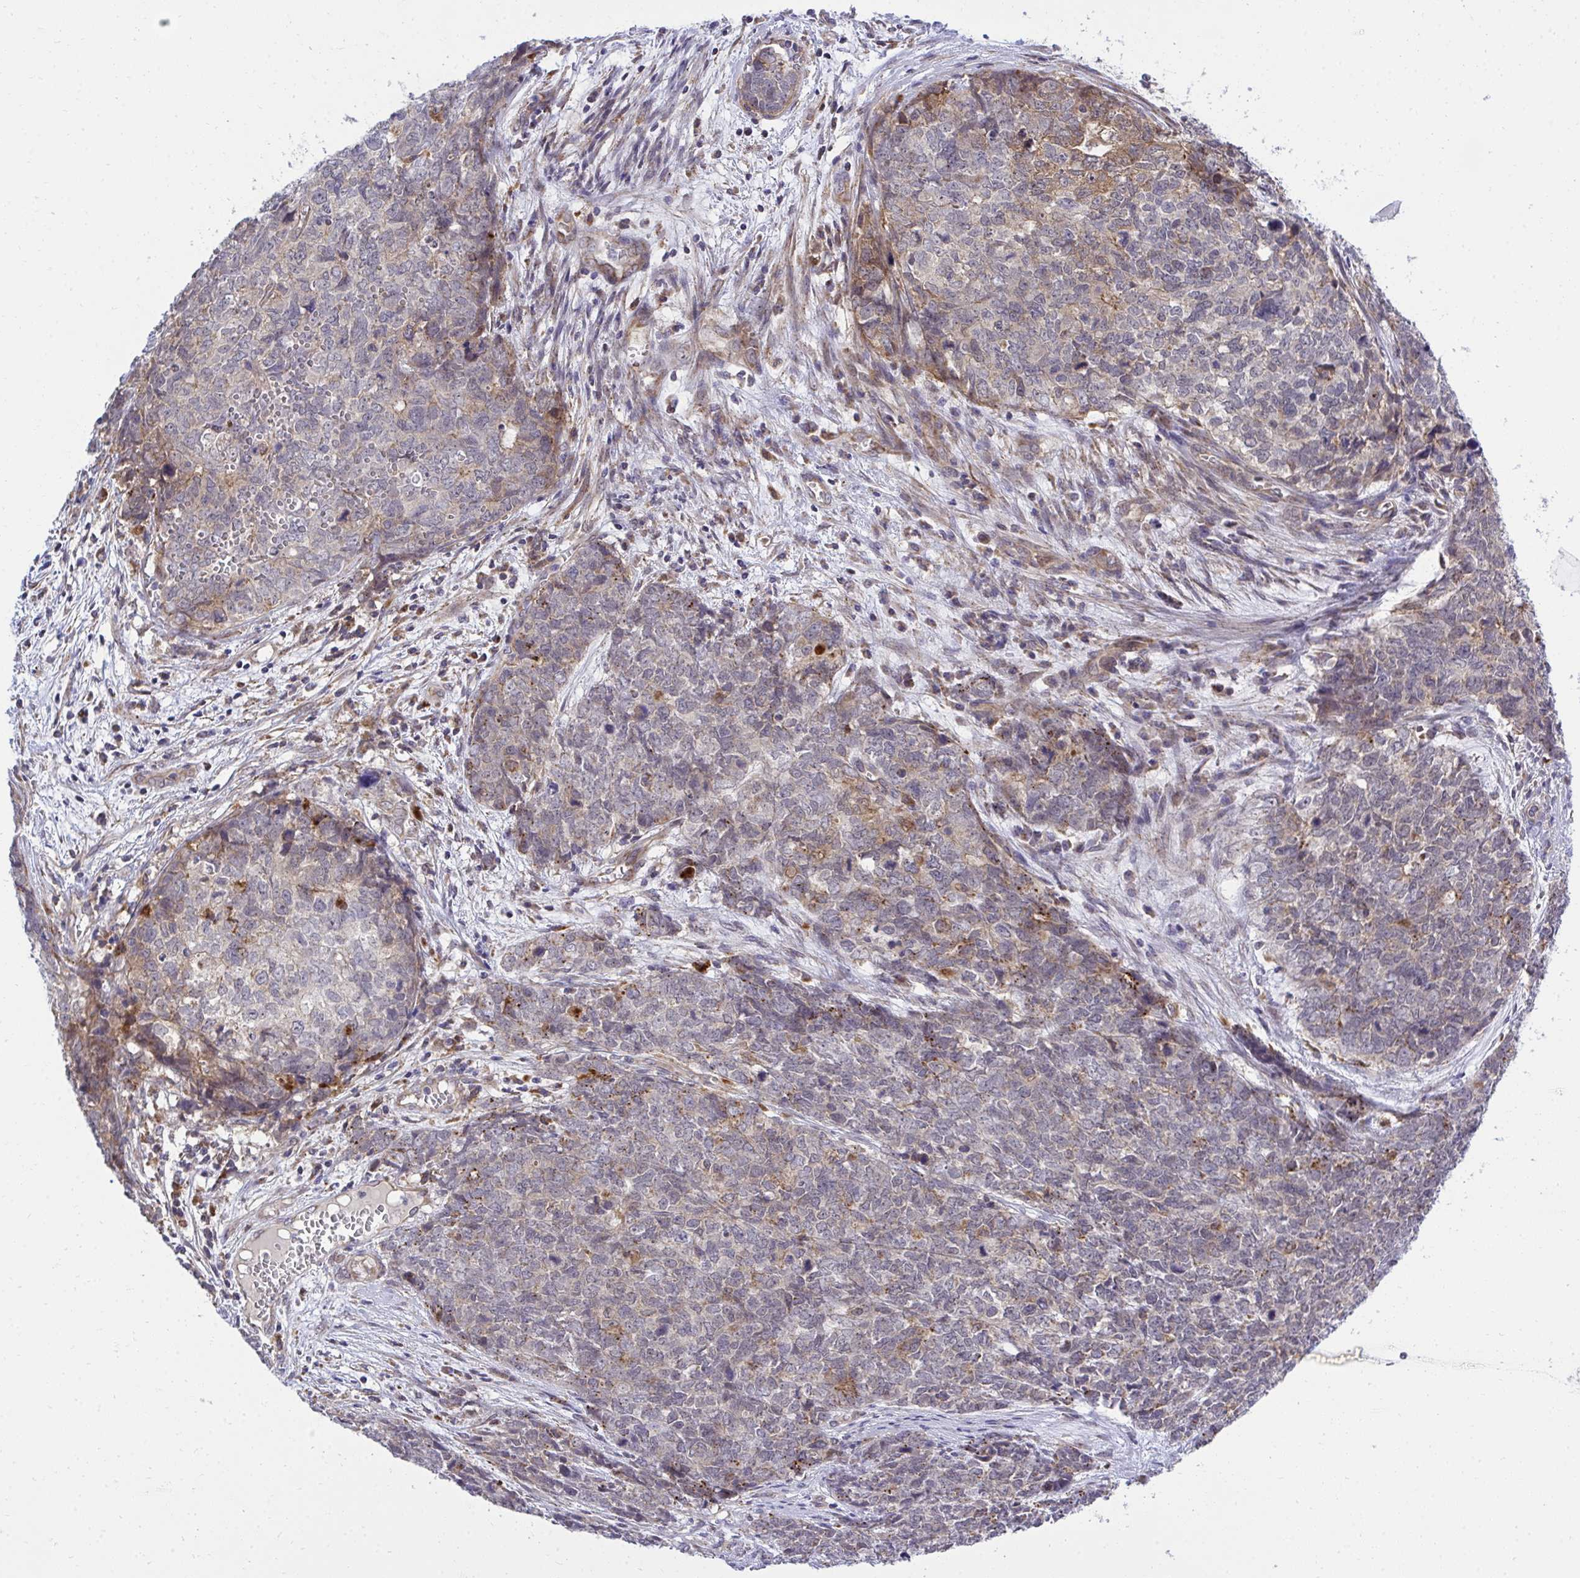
{"staining": {"intensity": "weak", "quantity": "<25%", "location": "cytoplasmic/membranous"}, "tissue": "cervical cancer", "cell_type": "Tumor cells", "image_type": "cancer", "snomed": [{"axis": "morphology", "description": "Adenocarcinoma, NOS"}, {"axis": "topography", "description": "Cervix"}], "caption": "Tumor cells are negative for brown protein staining in adenocarcinoma (cervical). (DAB (3,3'-diaminobenzidine) immunohistochemistry with hematoxylin counter stain).", "gene": "XAF1", "patient": {"sex": "female", "age": 63}}